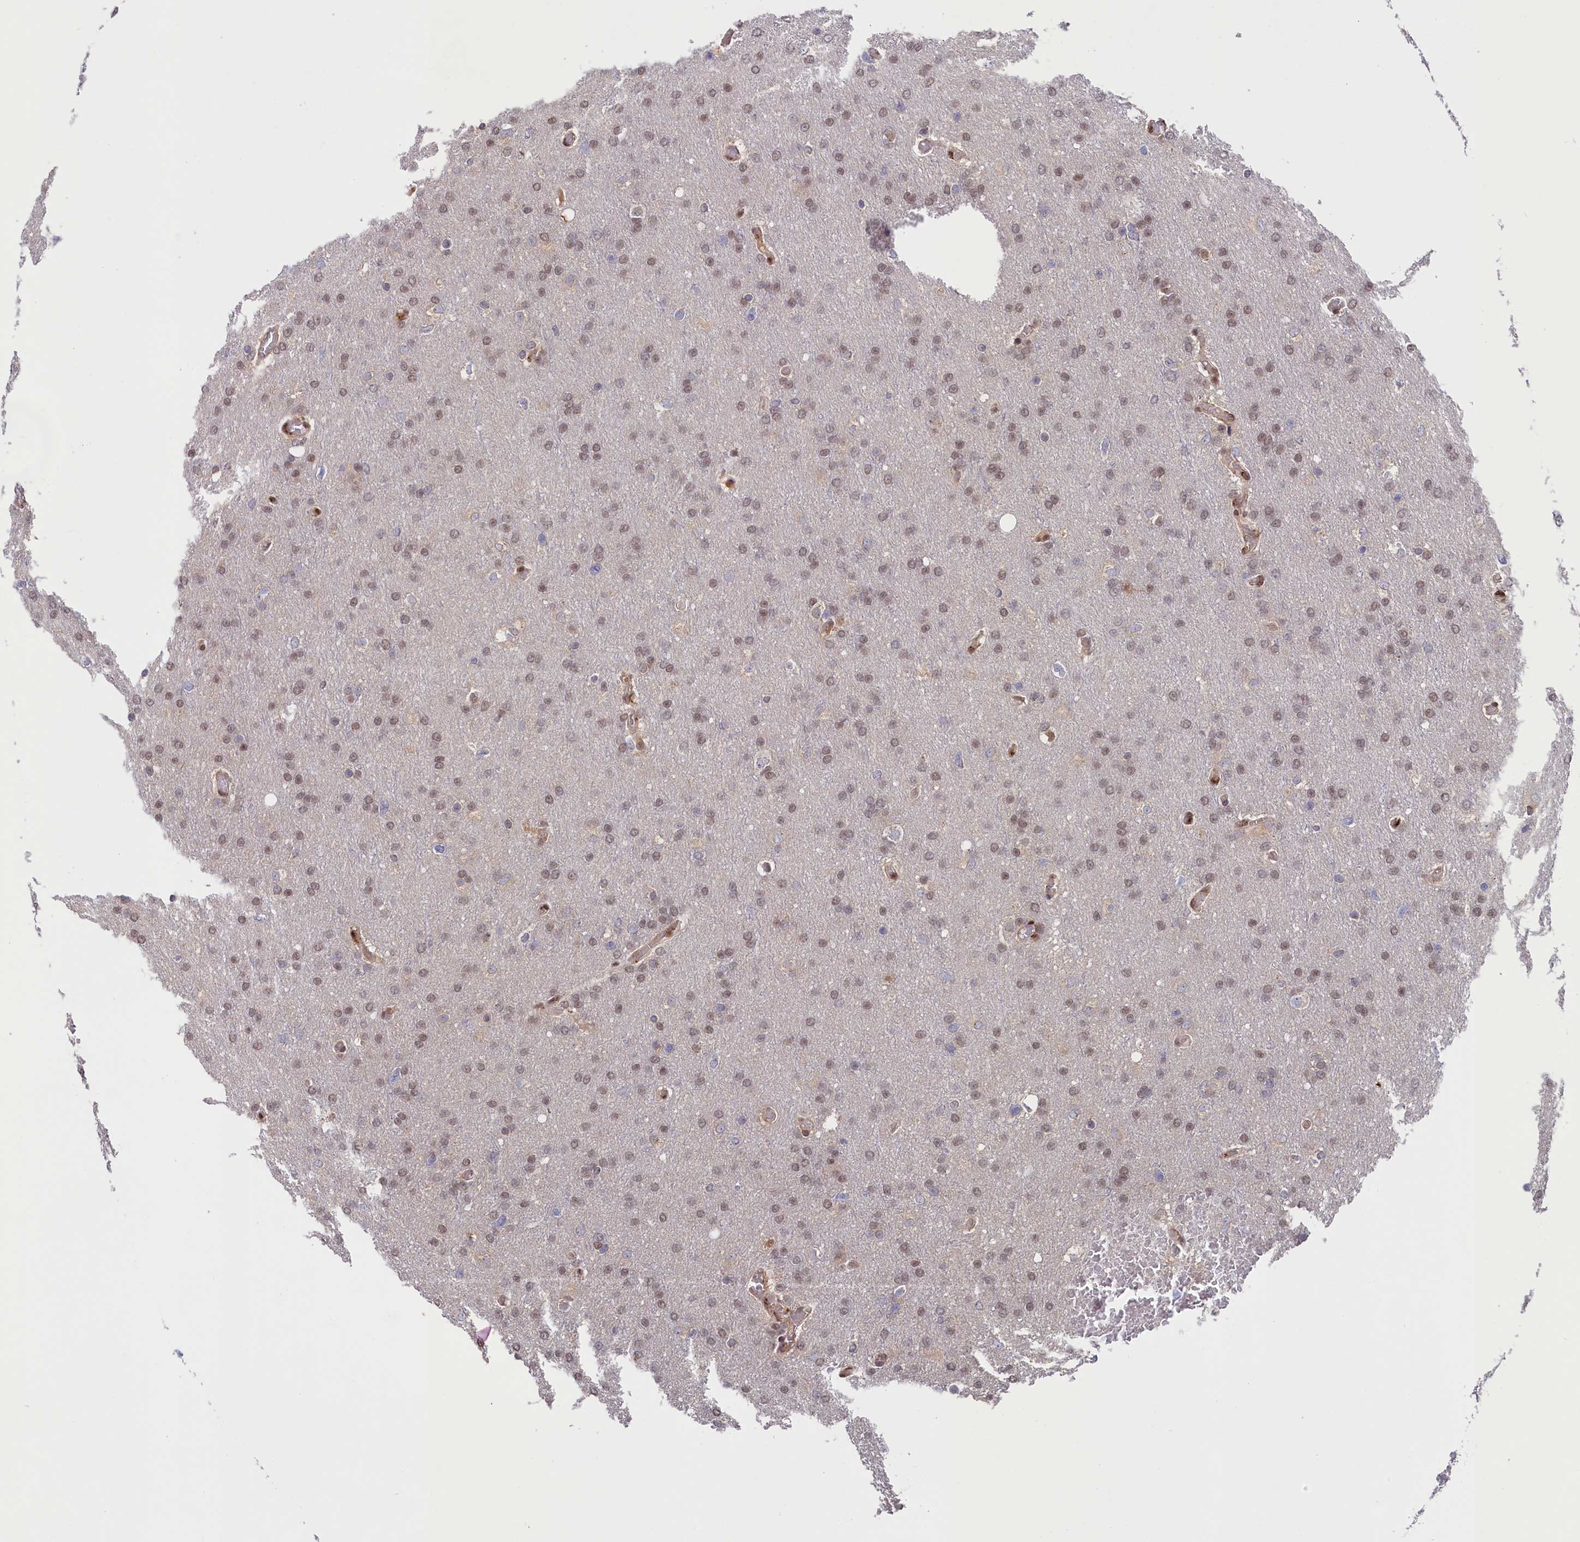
{"staining": {"intensity": "weak", "quantity": ">75%", "location": "nuclear"}, "tissue": "glioma", "cell_type": "Tumor cells", "image_type": "cancer", "snomed": [{"axis": "morphology", "description": "Glioma, malignant, High grade"}, {"axis": "topography", "description": "Cerebral cortex"}], "caption": "Immunohistochemical staining of glioma displays weak nuclear protein staining in about >75% of tumor cells.", "gene": "CHST12", "patient": {"sex": "female", "age": 36}}